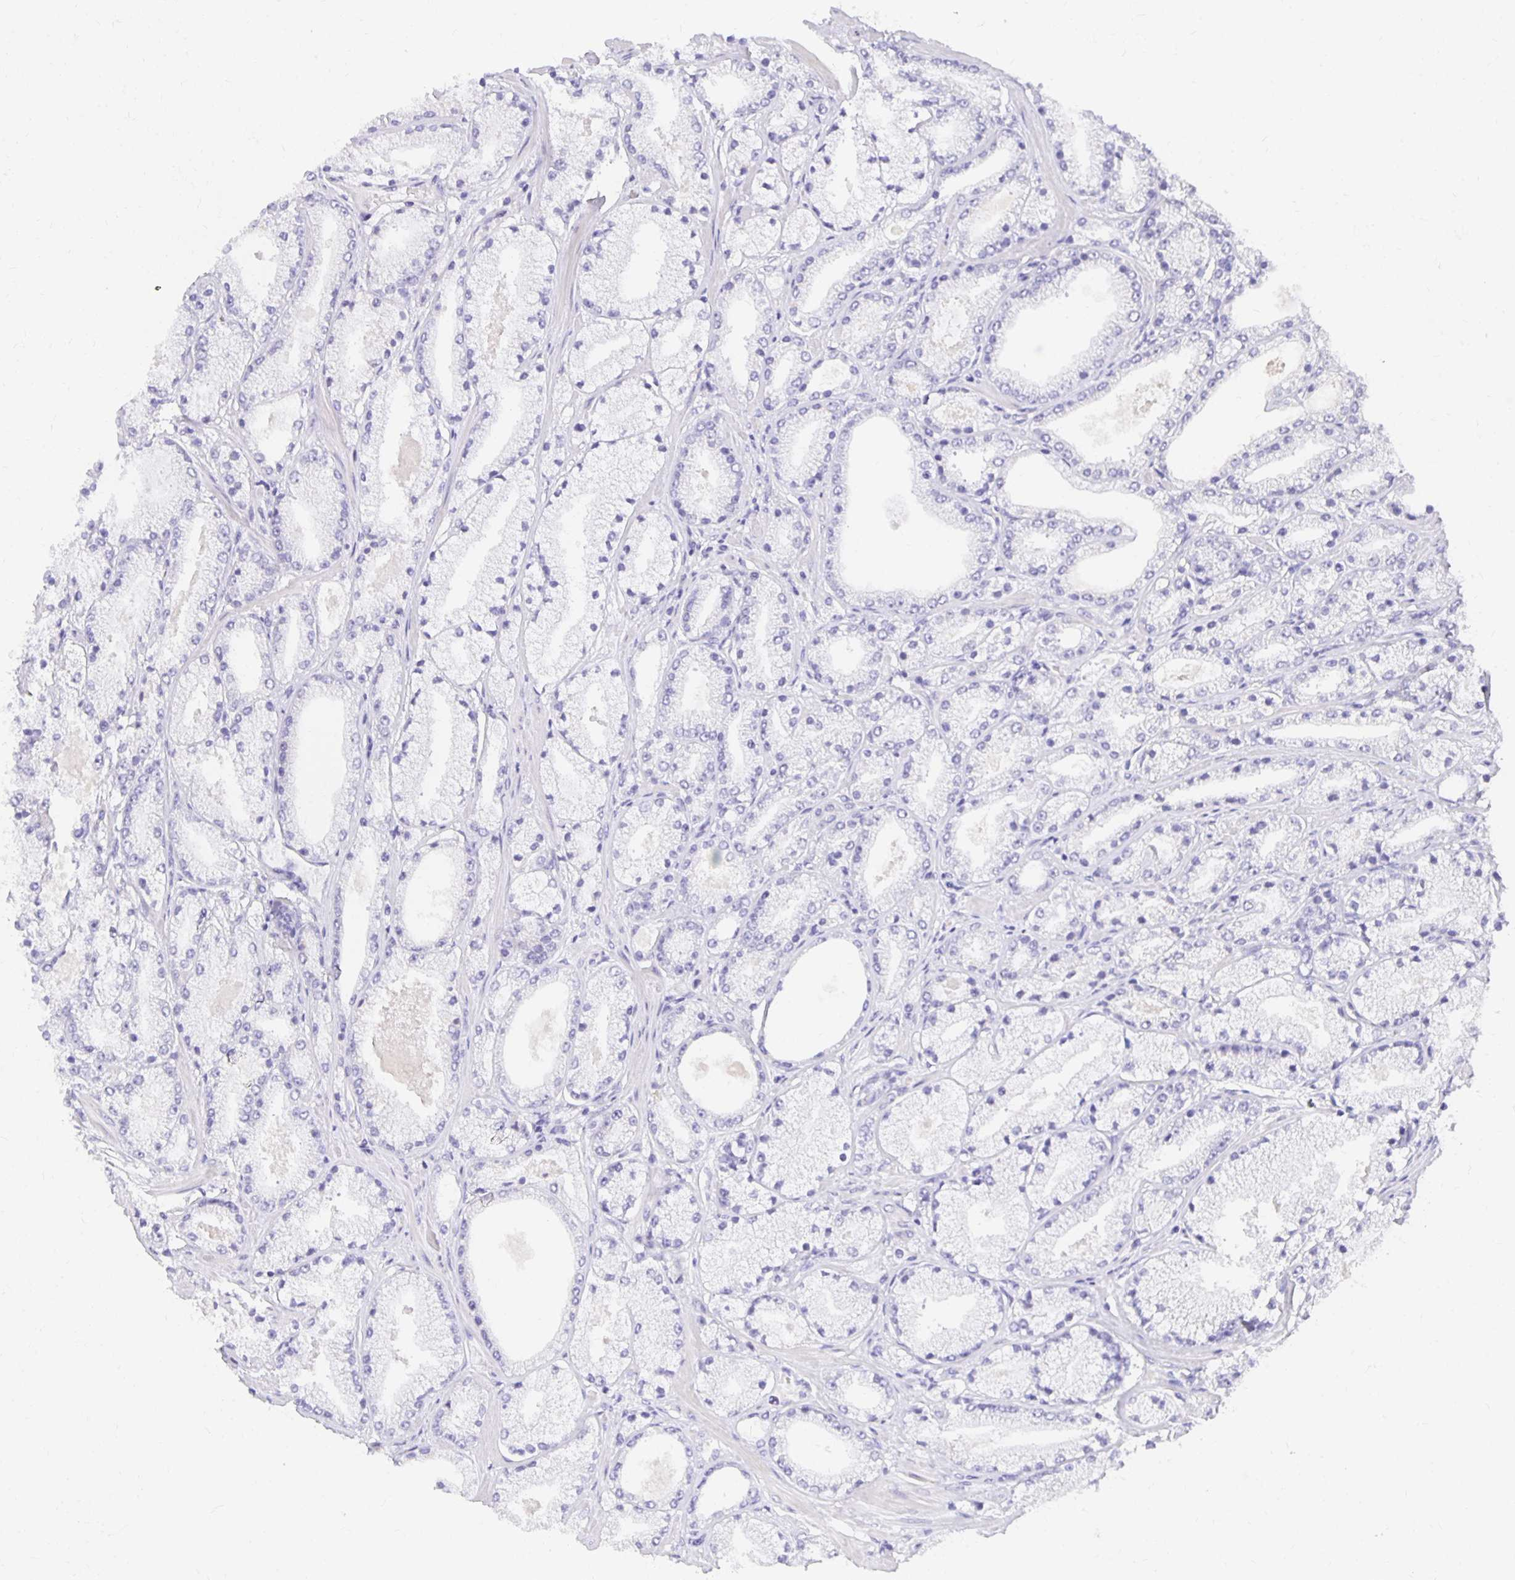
{"staining": {"intensity": "negative", "quantity": "none", "location": "none"}, "tissue": "prostate cancer", "cell_type": "Tumor cells", "image_type": "cancer", "snomed": [{"axis": "morphology", "description": "Adenocarcinoma, High grade"}, {"axis": "topography", "description": "Prostate"}], "caption": "This is a micrograph of immunohistochemistry (IHC) staining of high-grade adenocarcinoma (prostate), which shows no staining in tumor cells.", "gene": "PLOD1", "patient": {"sex": "male", "age": 63}}